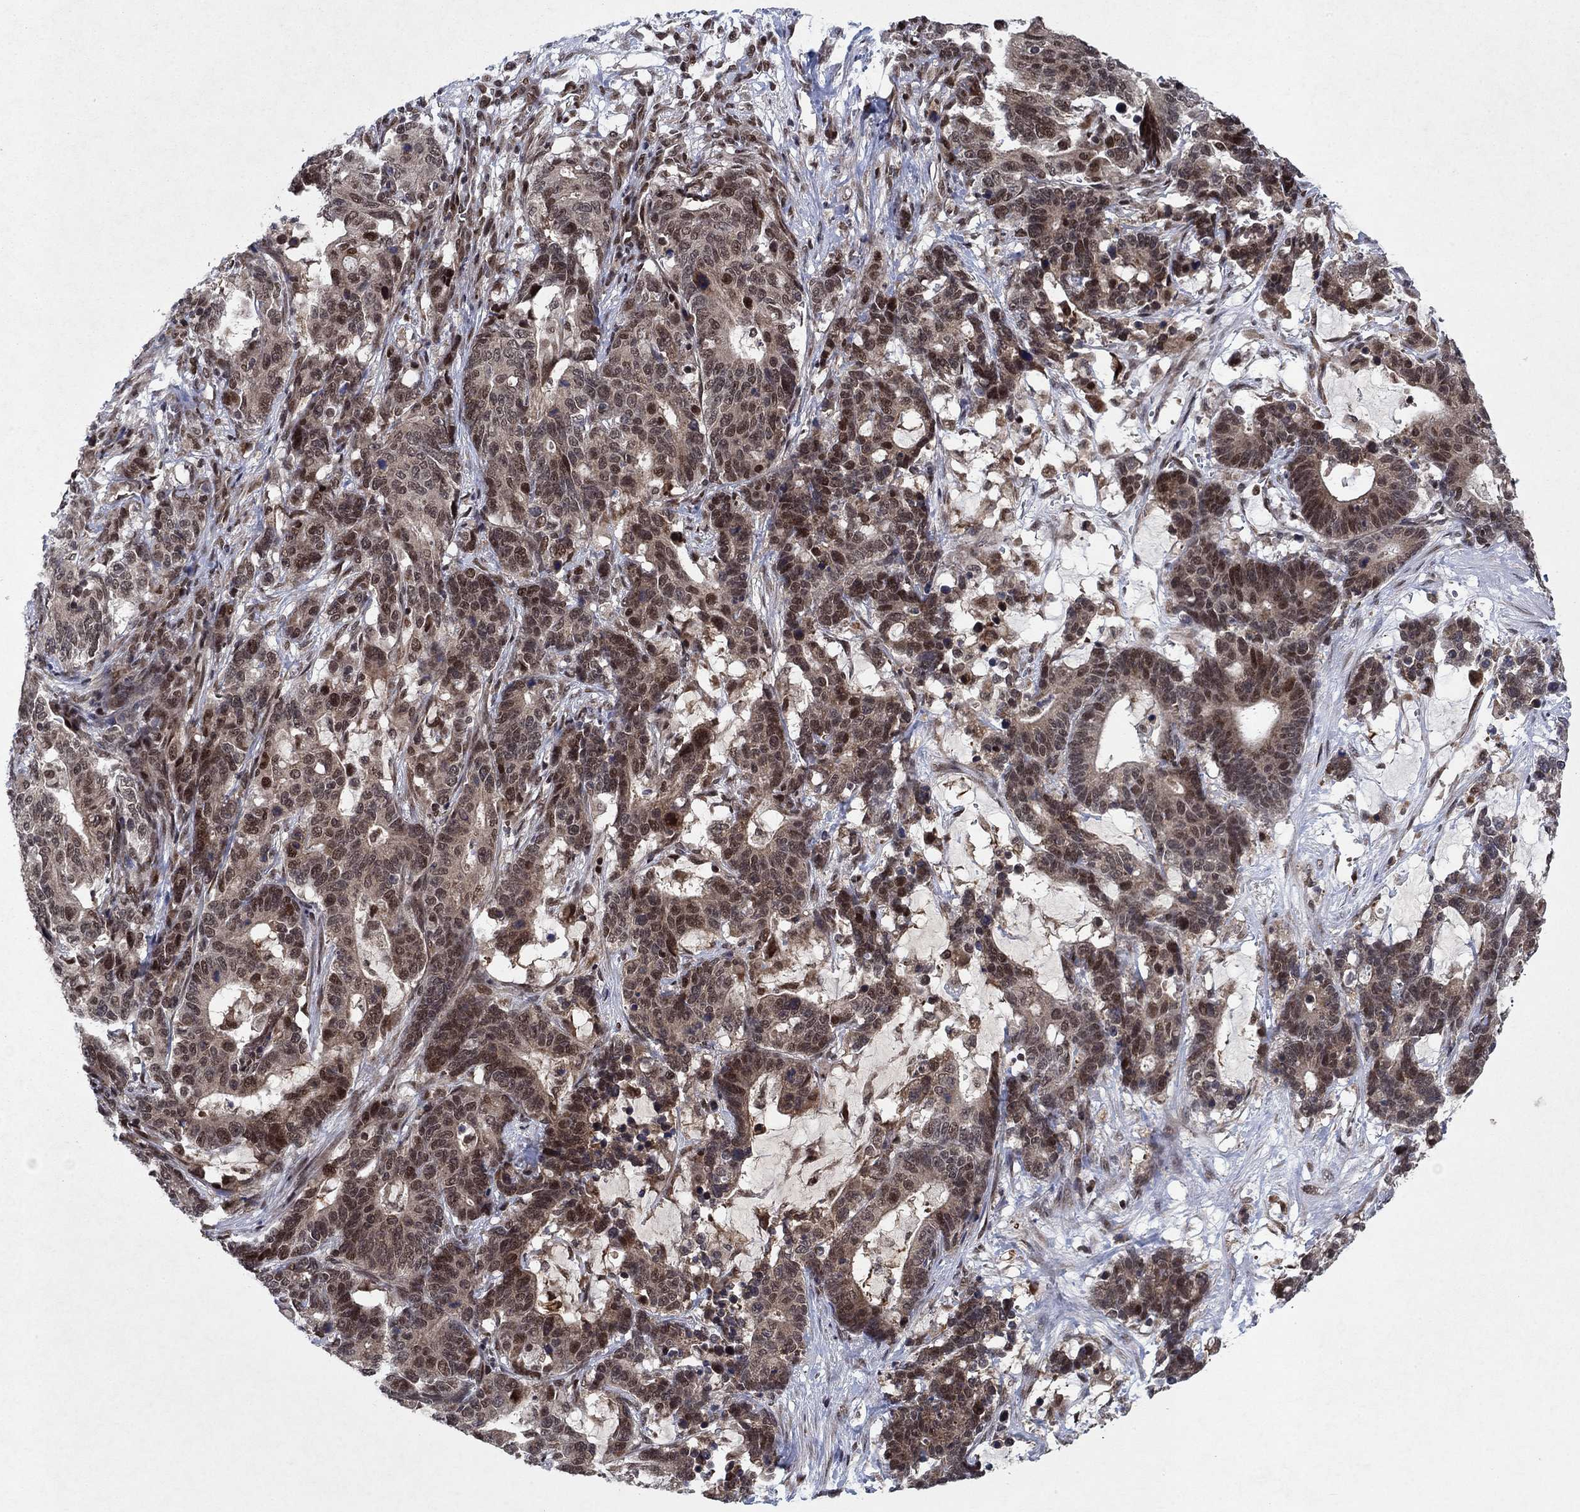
{"staining": {"intensity": "strong", "quantity": "<25%", "location": "cytoplasmic/membranous,nuclear"}, "tissue": "stomach cancer", "cell_type": "Tumor cells", "image_type": "cancer", "snomed": [{"axis": "morphology", "description": "Normal tissue, NOS"}, {"axis": "morphology", "description": "Adenocarcinoma, NOS"}, {"axis": "topography", "description": "Stomach"}], "caption": "Stomach adenocarcinoma stained for a protein (brown) reveals strong cytoplasmic/membranous and nuclear positive expression in approximately <25% of tumor cells.", "gene": "PRICKLE4", "patient": {"sex": "female", "age": 64}}